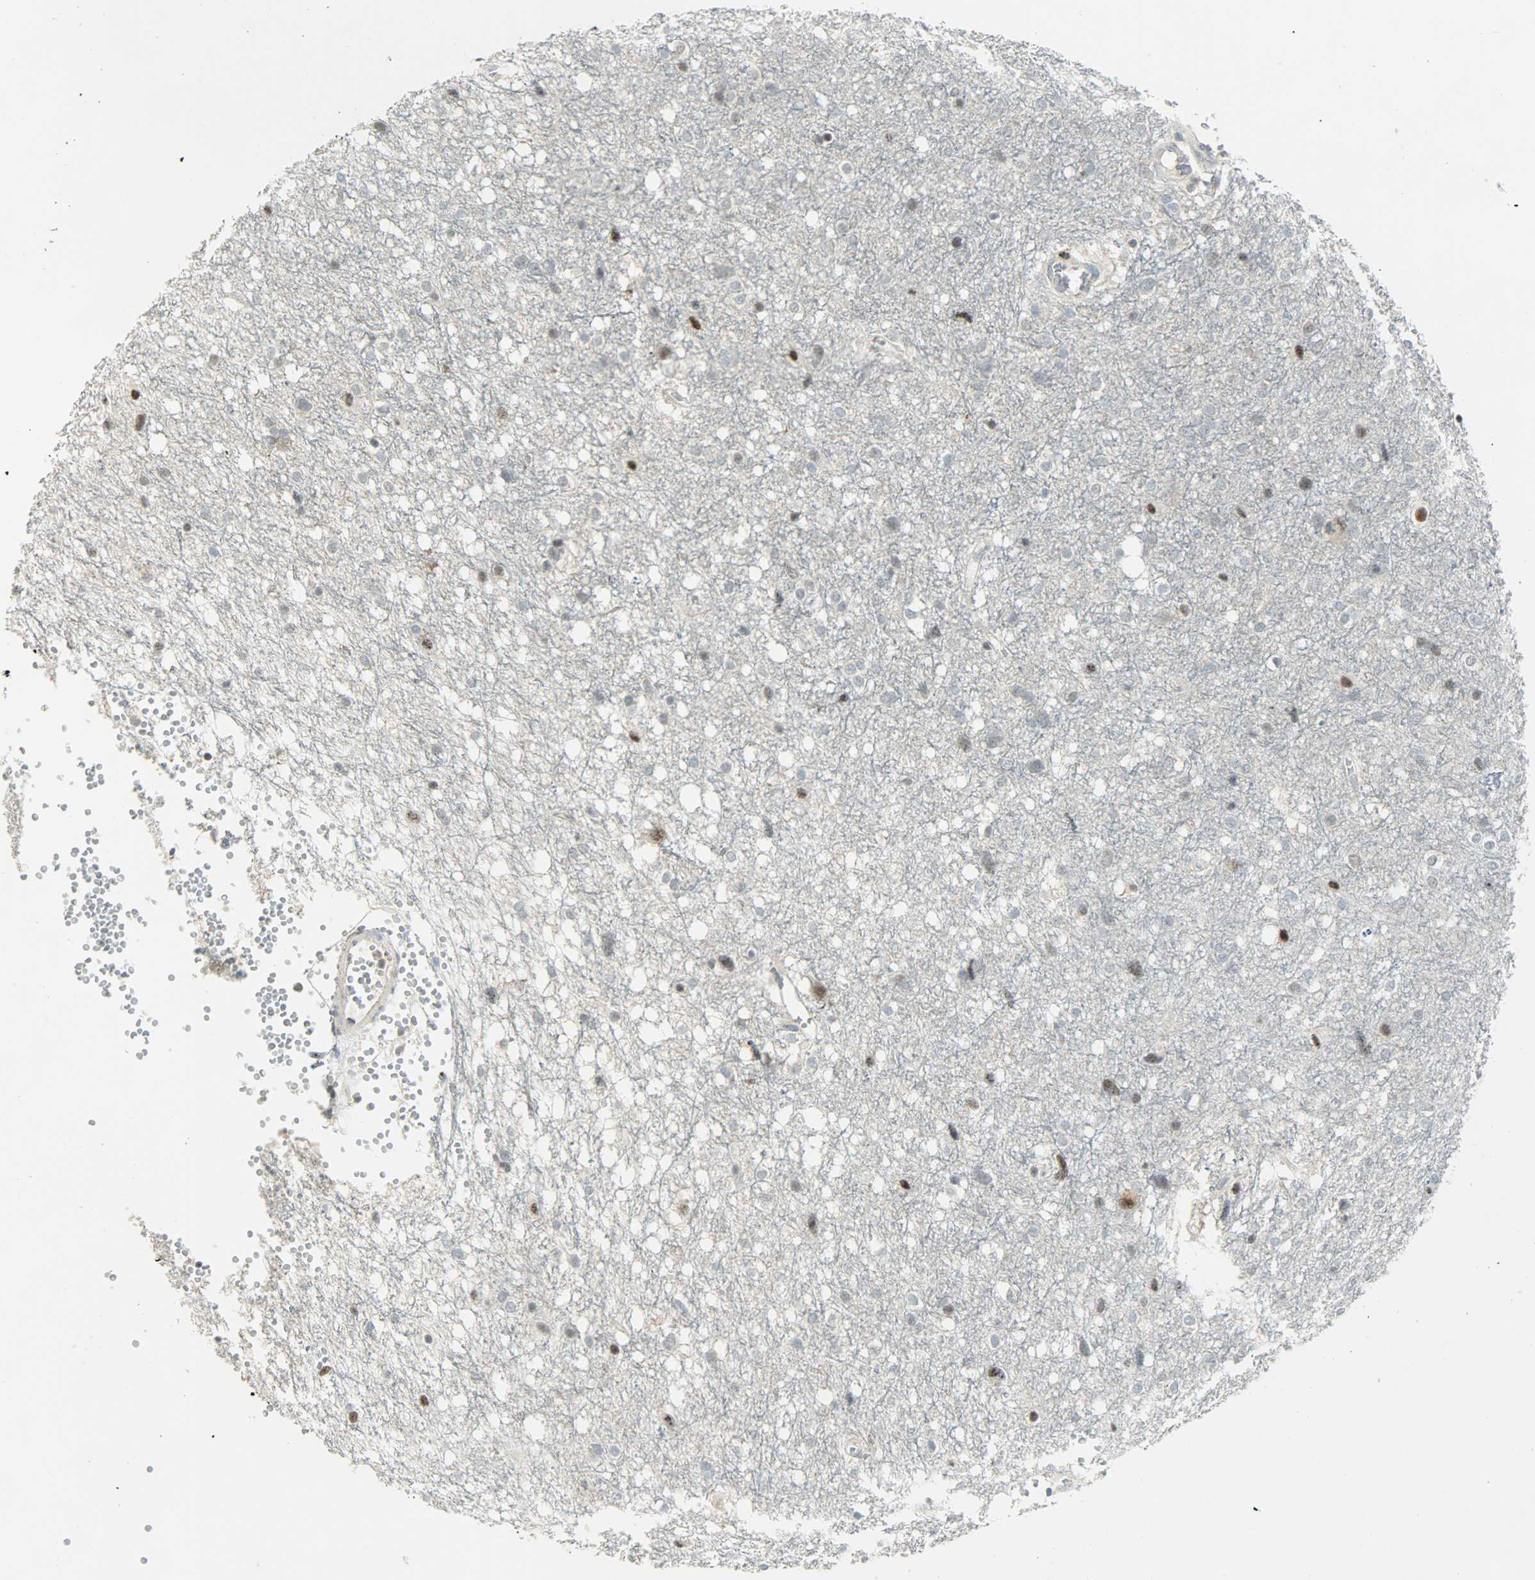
{"staining": {"intensity": "moderate", "quantity": "<25%", "location": "nuclear"}, "tissue": "glioma", "cell_type": "Tumor cells", "image_type": "cancer", "snomed": [{"axis": "morphology", "description": "Glioma, malignant, High grade"}, {"axis": "topography", "description": "Brain"}], "caption": "The photomicrograph exhibits immunohistochemical staining of malignant high-grade glioma. There is moderate nuclear staining is seen in approximately <25% of tumor cells. The protein is stained brown, and the nuclei are stained in blue (DAB (3,3'-diaminobenzidine) IHC with brightfield microscopy, high magnification).", "gene": "IL15", "patient": {"sex": "female", "age": 59}}